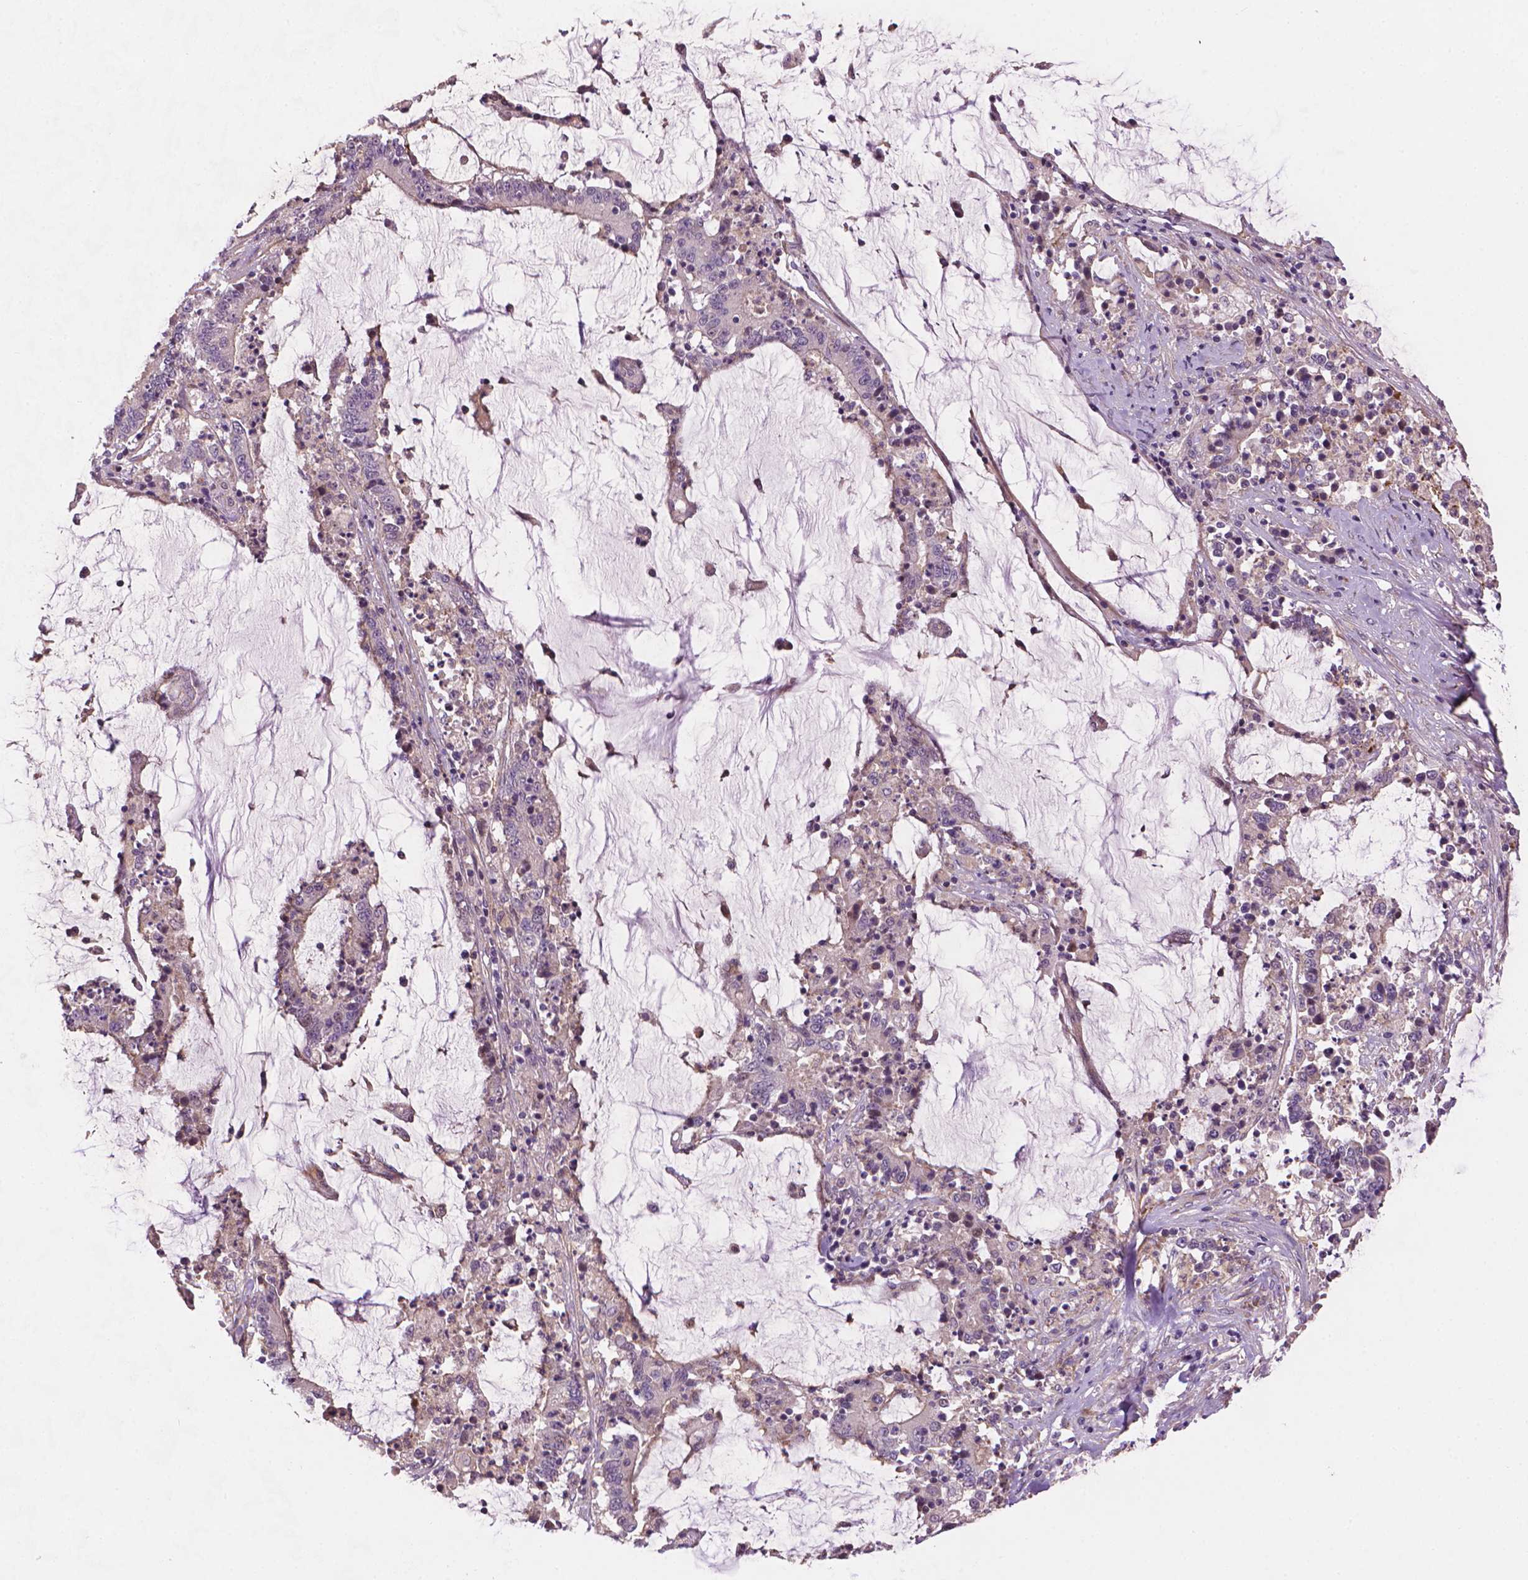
{"staining": {"intensity": "negative", "quantity": "none", "location": "none"}, "tissue": "stomach cancer", "cell_type": "Tumor cells", "image_type": "cancer", "snomed": [{"axis": "morphology", "description": "Adenocarcinoma, NOS"}, {"axis": "topography", "description": "Stomach, upper"}], "caption": "Immunohistochemistry (IHC) of human adenocarcinoma (stomach) reveals no staining in tumor cells. The staining is performed using DAB (3,3'-diaminobenzidine) brown chromogen with nuclei counter-stained in using hematoxylin.", "gene": "AMMECR1", "patient": {"sex": "male", "age": 68}}